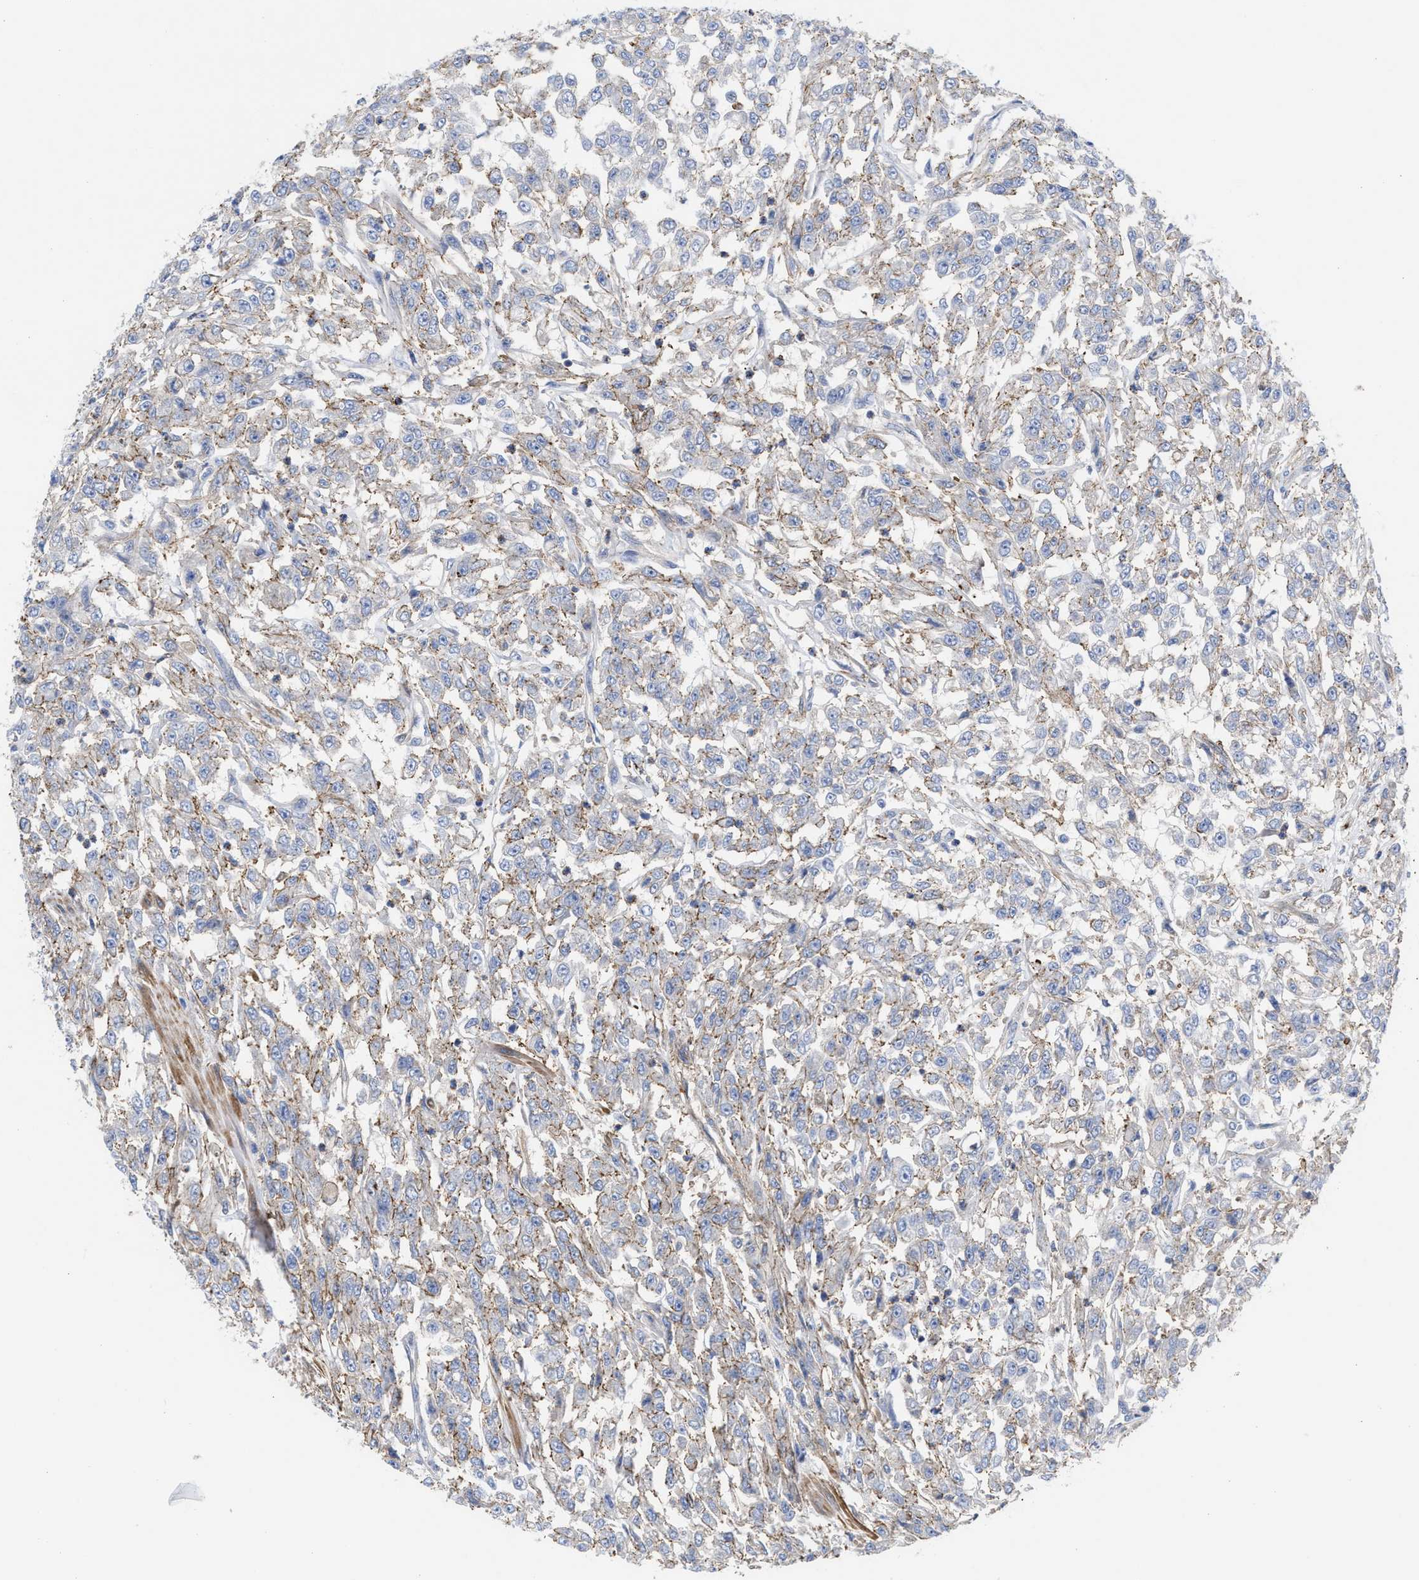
{"staining": {"intensity": "weak", "quantity": "<25%", "location": "cytoplasmic/membranous"}, "tissue": "urothelial cancer", "cell_type": "Tumor cells", "image_type": "cancer", "snomed": [{"axis": "morphology", "description": "Urothelial carcinoma, High grade"}, {"axis": "topography", "description": "Urinary bladder"}], "caption": "The immunohistochemistry micrograph has no significant staining in tumor cells of high-grade urothelial carcinoma tissue. The staining was performed using DAB to visualize the protein expression in brown, while the nuclei were stained in blue with hematoxylin (Magnification: 20x).", "gene": "HS3ST5", "patient": {"sex": "male", "age": 46}}